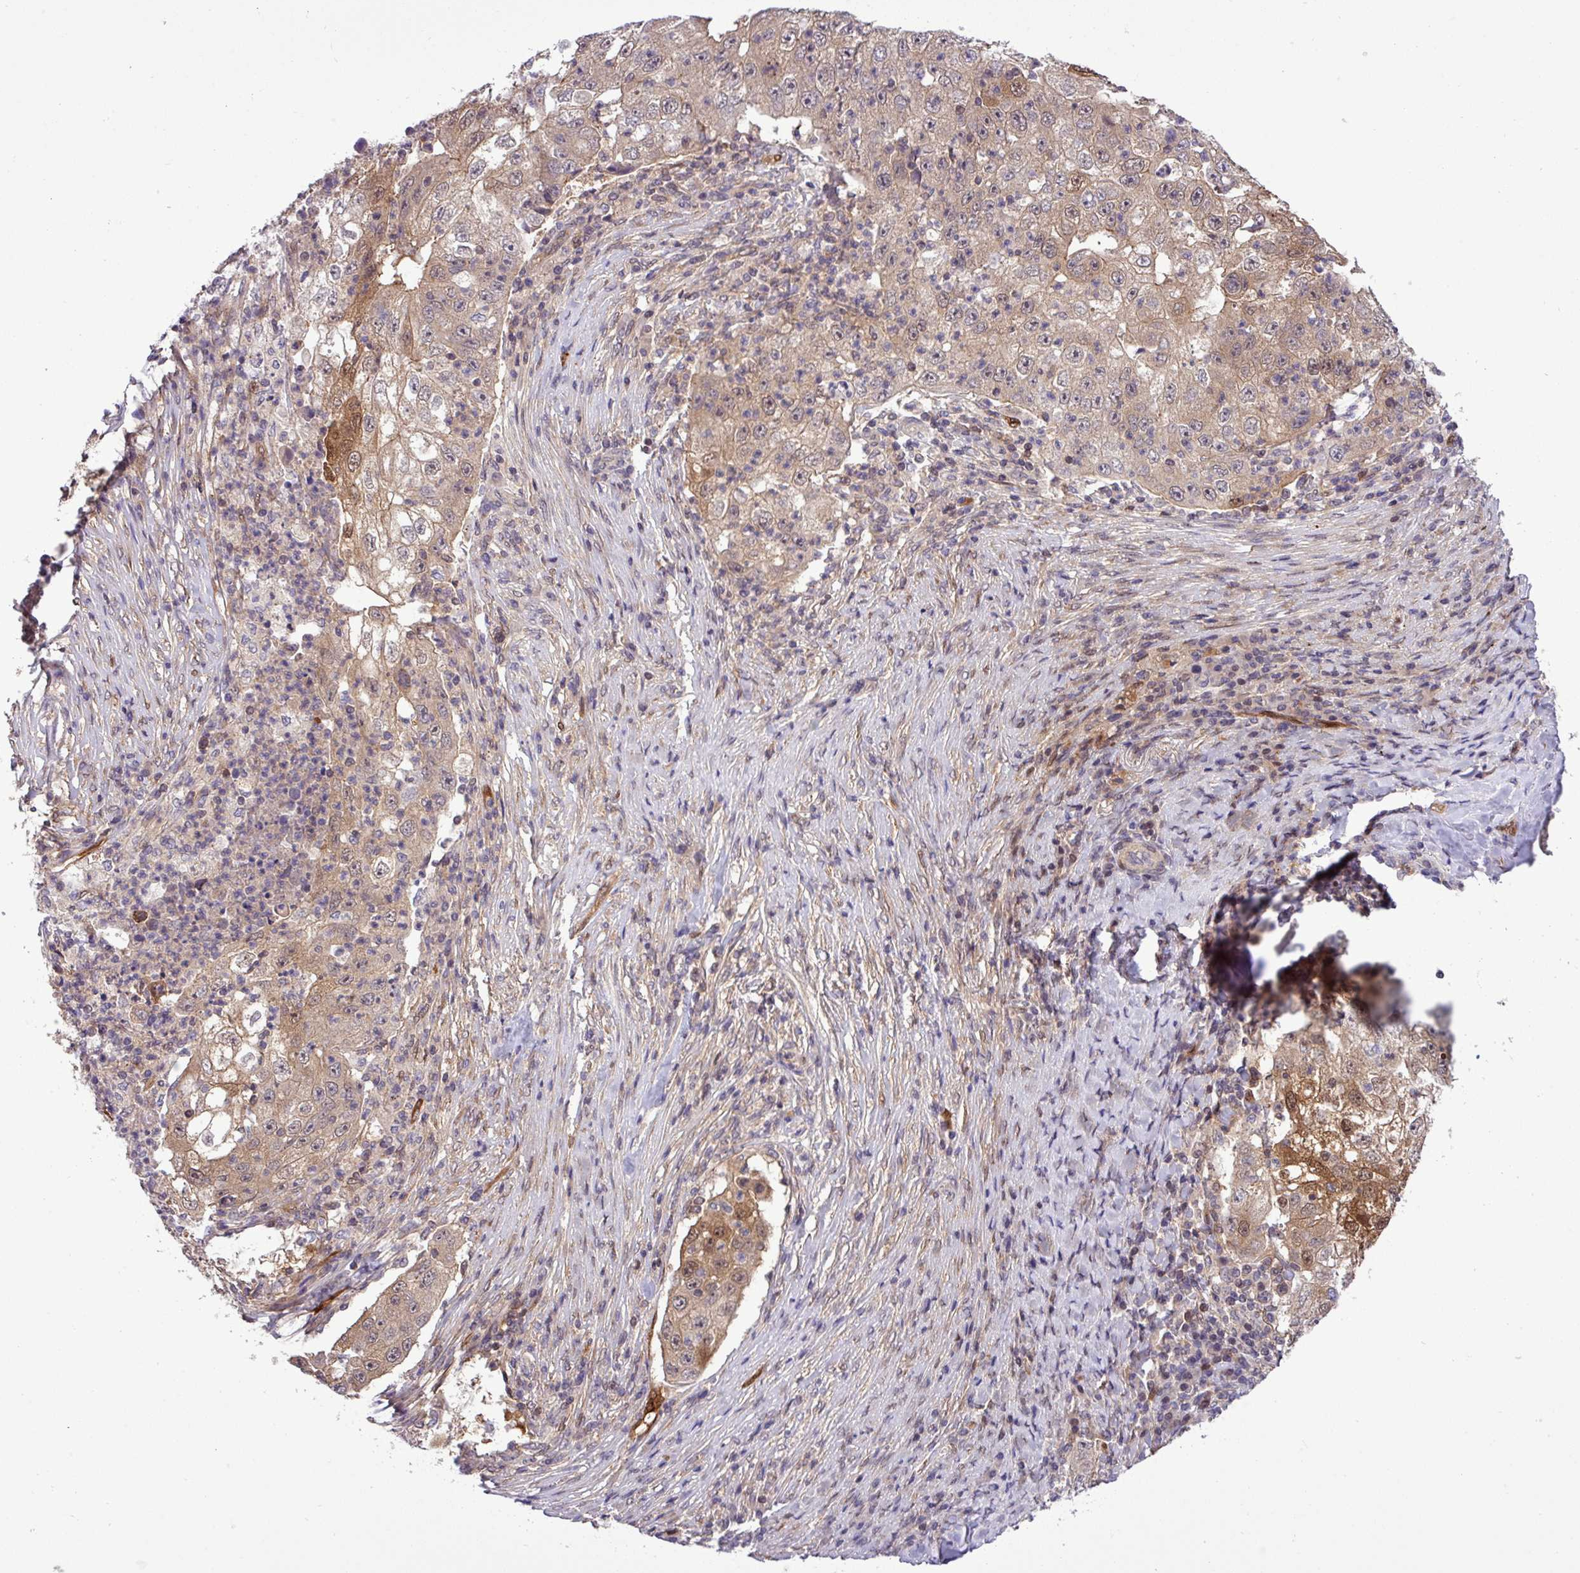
{"staining": {"intensity": "weak", "quantity": "25%-75%", "location": "cytoplasmic/membranous,nuclear"}, "tissue": "lung cancer", "cell_type": "Tumor cells", "image_type": "cancer", "snomed": [{"axis": "morphology", "description": "Squamous cell carcinoma, NOS"}, {"axis": "topography", "description": "Lung"}], "caption": "High-power microscopy captured an immunohistochemistry (IHC) image of lung squamous cell carcinoma, revealing weak cytoplasmic/membranous and nuclear positivity in about 25%-75% of tumor cells.", "gene": "CARHSP1", "patient": {"sex": "male", "age": 64}}